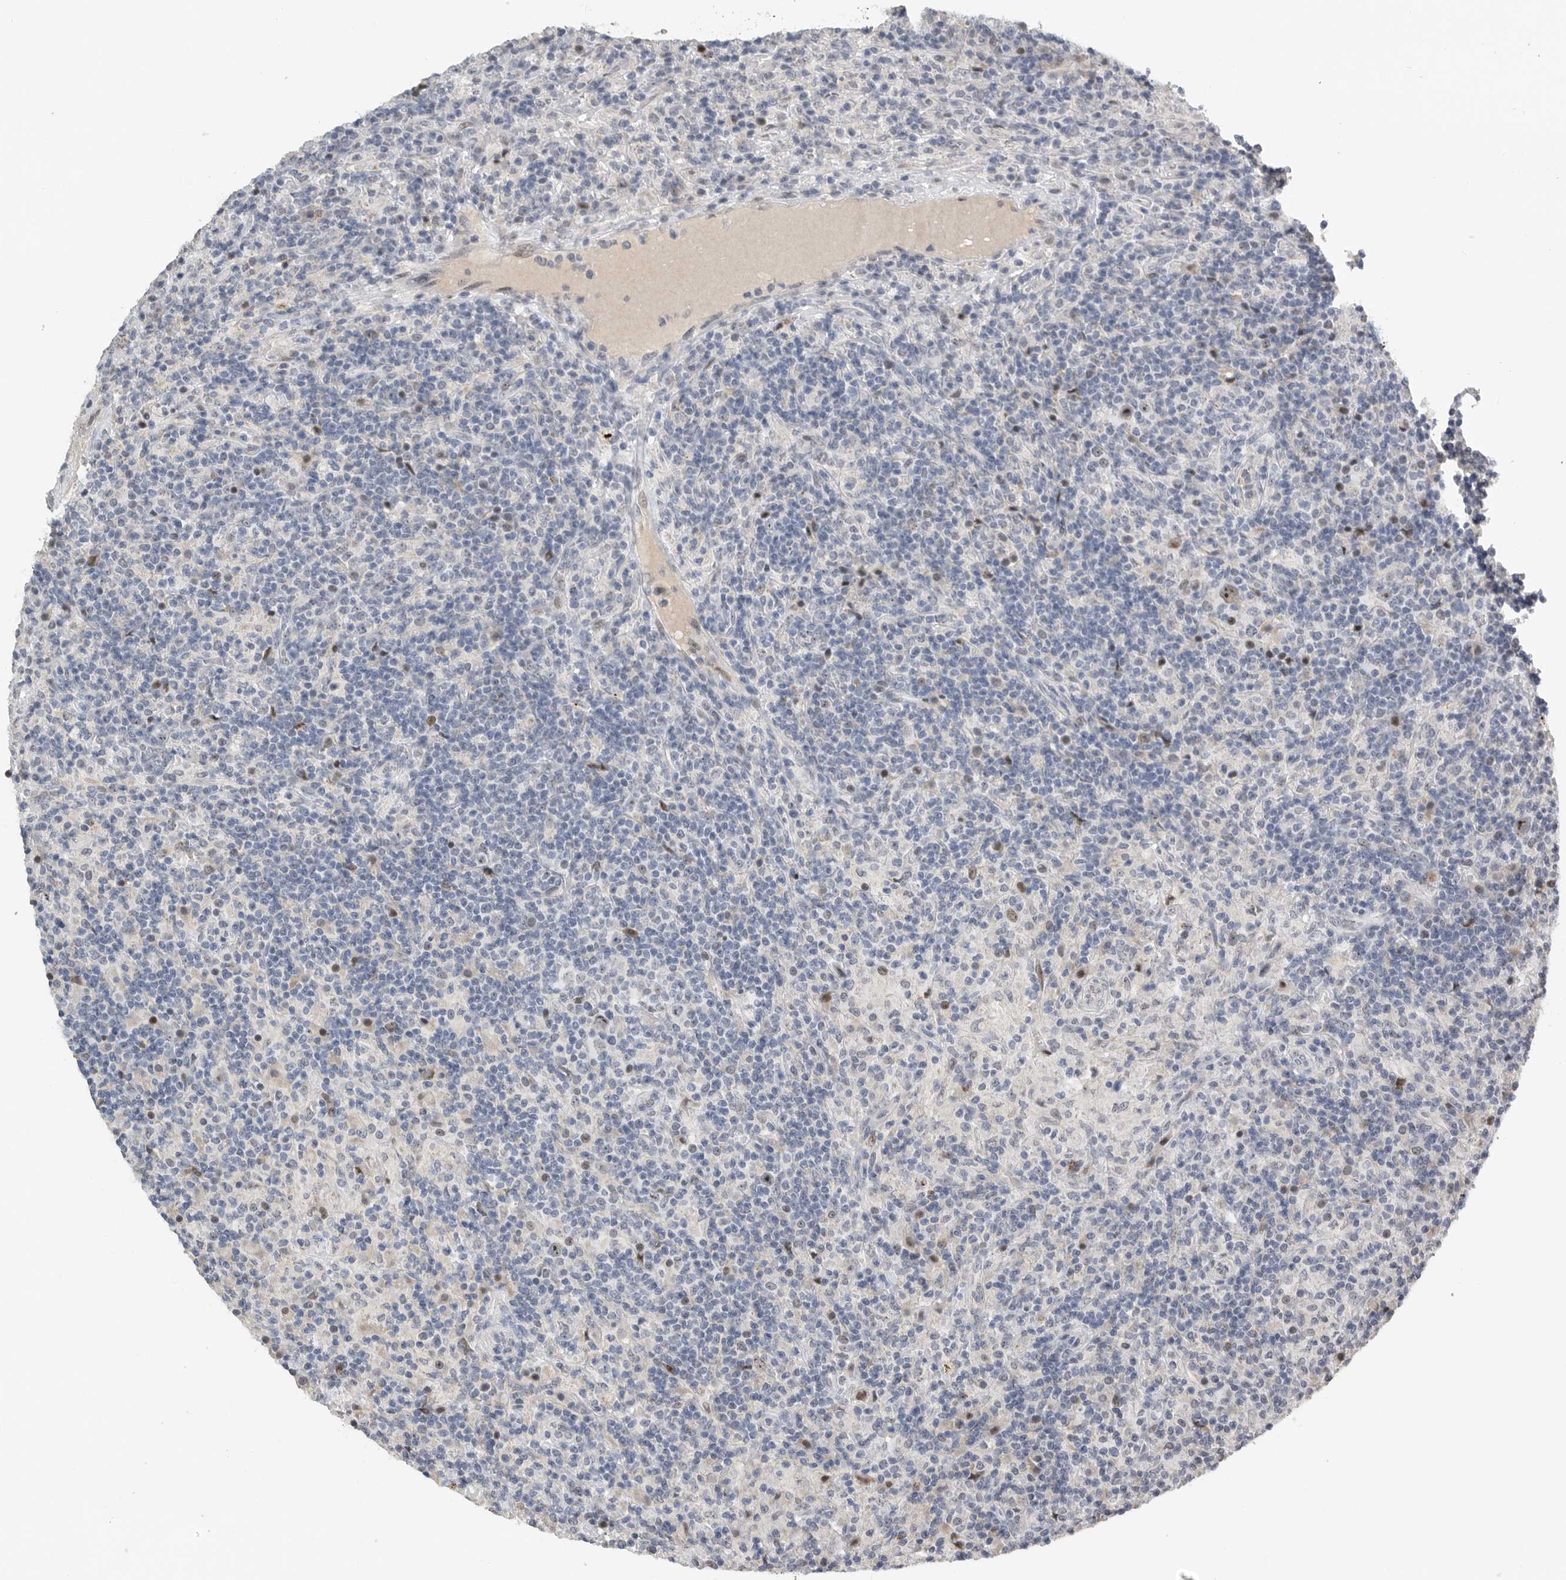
{"staining": {"intensity": "moderate", "quantity": ">75%", "location": "nuclear"}, "tissue": "lymphoma", "cell_type": "Tumor cells", "image_type": "cancer", "snomed": [{"axis": "morphology", "description": "Hodgkin's disease, NOS"}, {"axis": "topography", "description": "Lymph node"}], "caption": "Immunohistochemical staining of lymphoma reveals medium levels of moderate nuclear positivity in approximately >75% of tumor cells. (Brightfield microscopy of DAB IHC at high magnification).", "gene": "PCMTD1", "patient": {"sex": "male", "age": 70}}